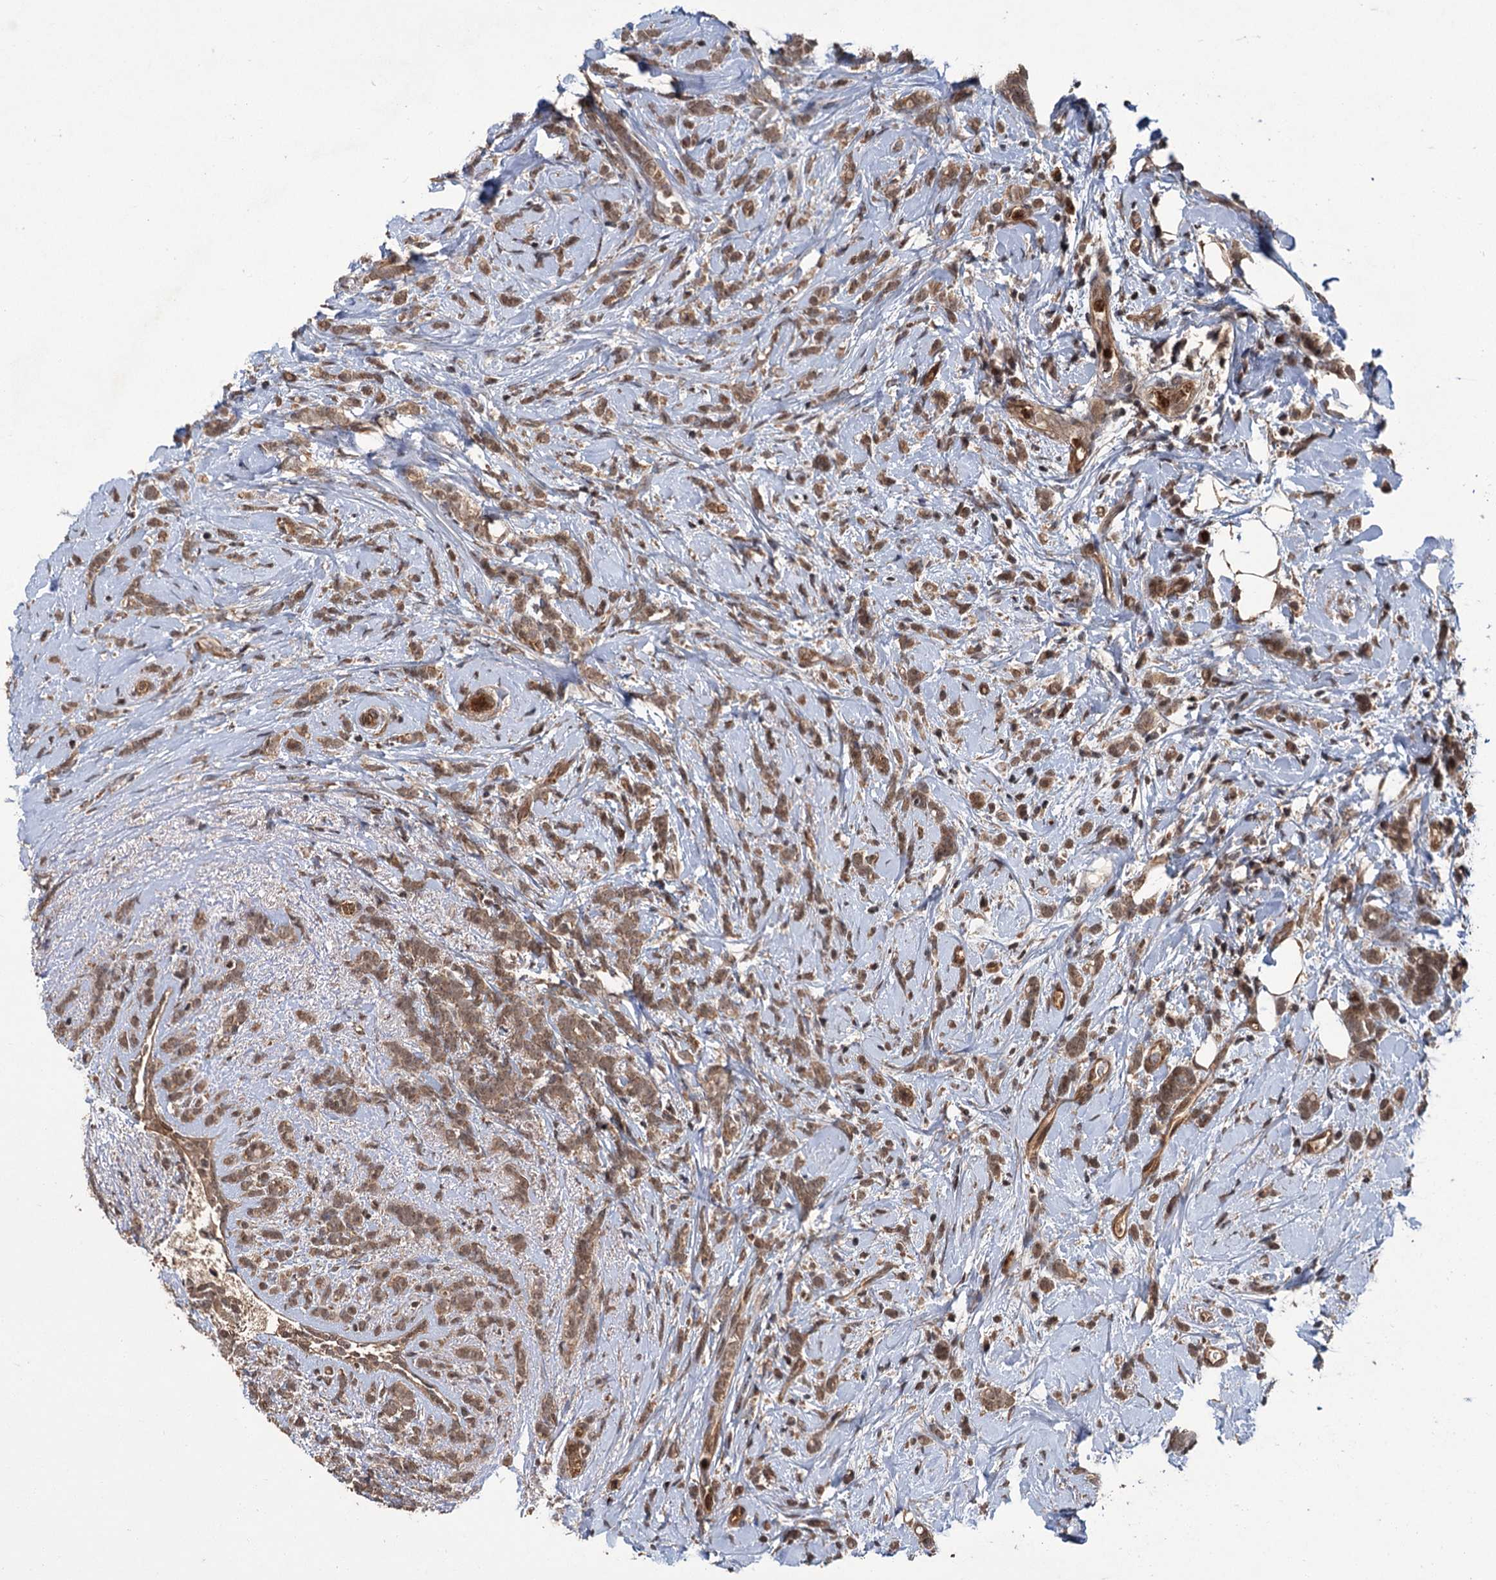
{"staining": {"intensity": "moderate", "quantity": ">75%", "location": "cytoplasmic/membranous,nuclear"}, "tissue": "breast cancer", "cell_type": "Tumor cells", "image_type": "cancer", "snomed": [{"axis": "morphology", "description": "Lobular carcinoma"}, {"axis": "topography", "description": "Breast"}], "caption": "High-magnification brightfield microscopy of lobular carcinoma (breast) stained with DAB (3,3'-diaminobenzidine) (brown) and counterstained with hematoxylin (blue). tumor cells exhibit moderate cytoplasmic/membranous and nuclear expression is seen in about>75% of cells. (Stains: DAB in brown, nuclei in blue, Microscopy: brightfield microscopy at high magnification).", "gene": "KANSL2", "patient": {"sex": "female", "age": 58}}